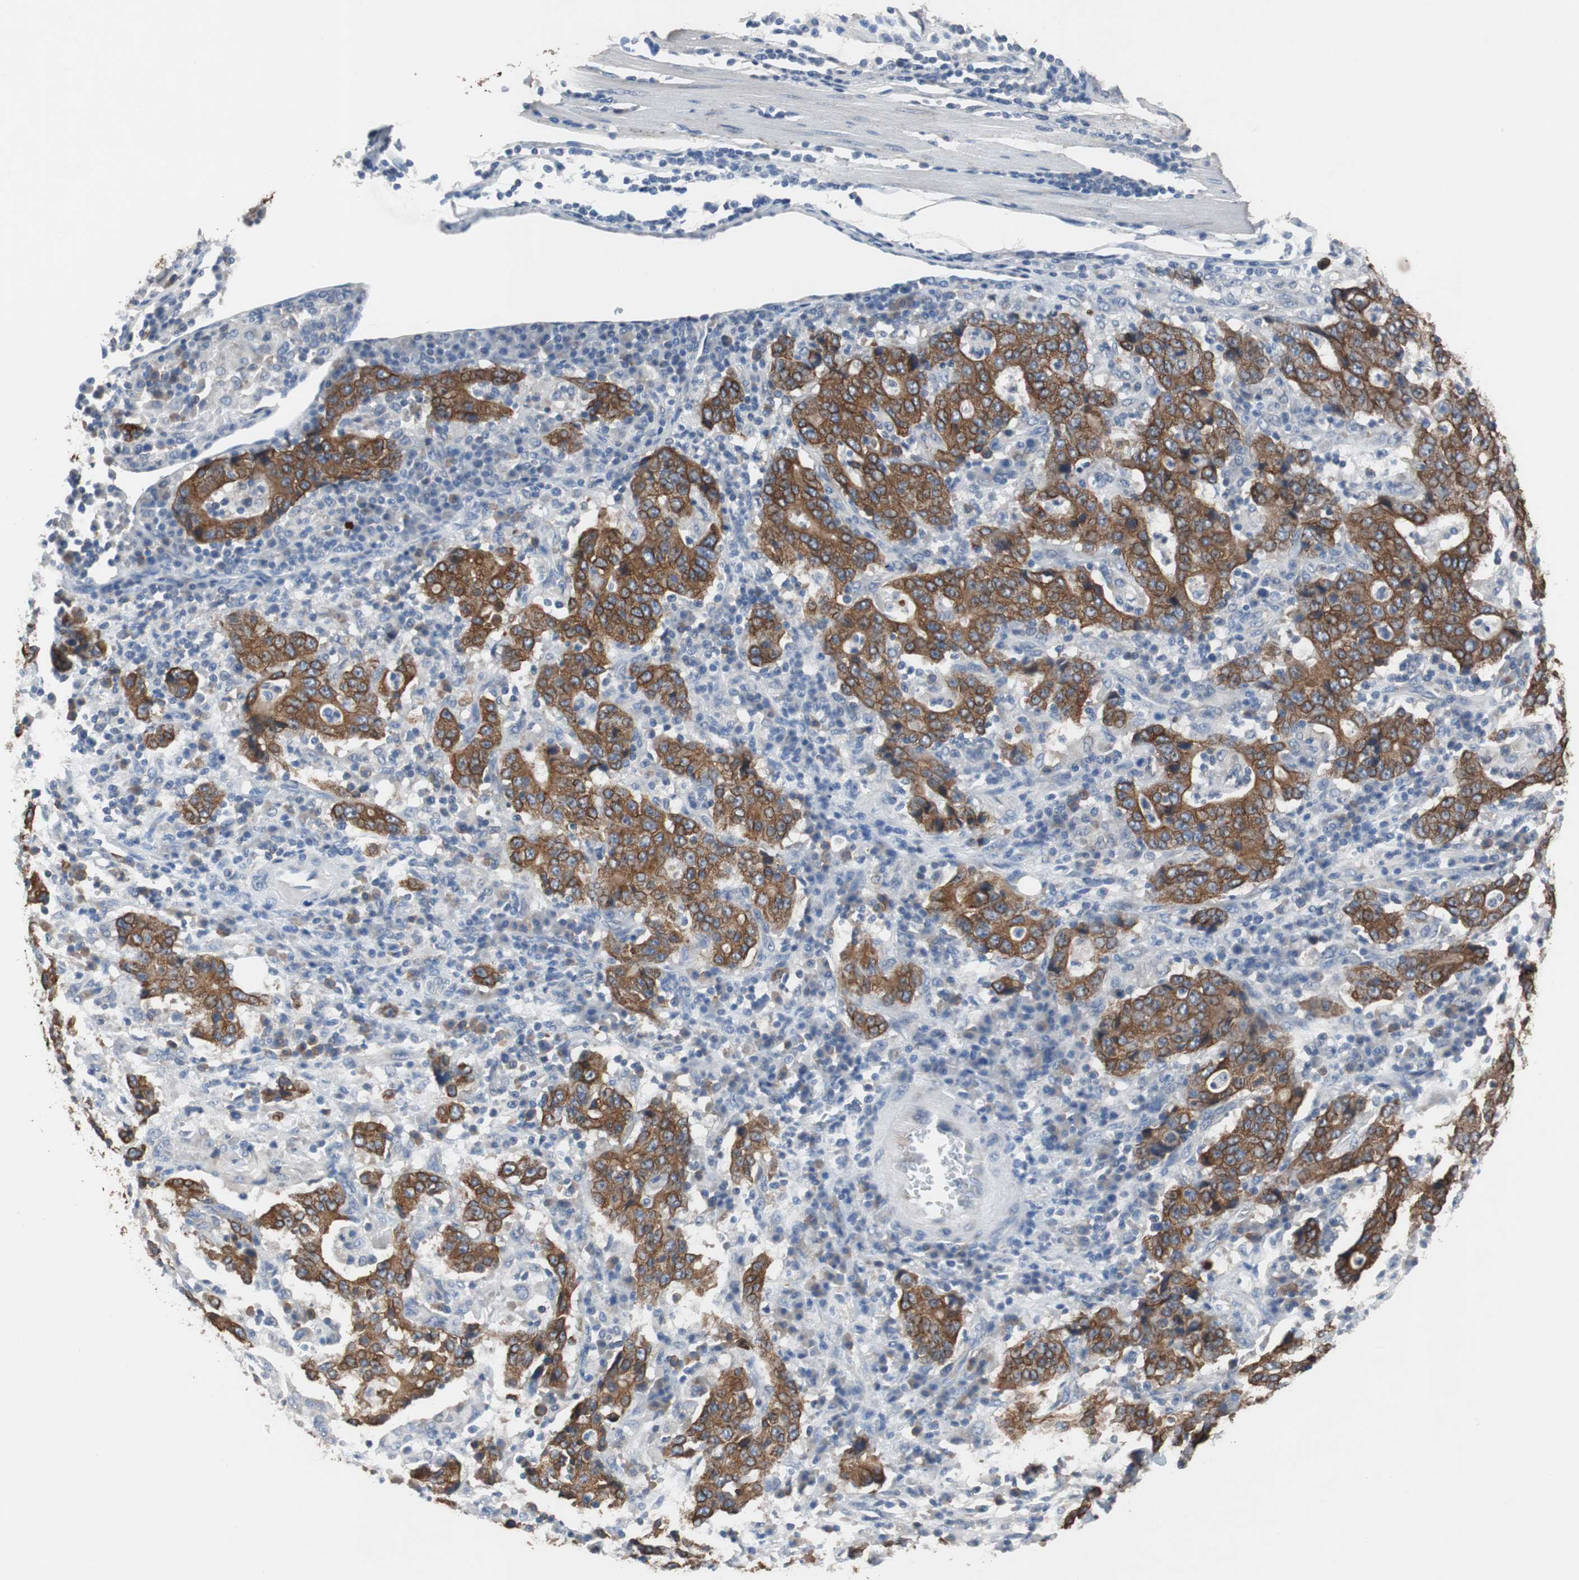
{"staining": {"intensity": "strong", "quantity": ">75%", "location": "cytoplasmic/membranous"}, "tissue": "stomach cancer", "cell_type": "Tumor cells", "image_type": "cancer", "snomed": [{"axis": "morphology", "description": "Normal tissue, NOS"}, {"axis": "morphology", "description": "Adenocarcinoma, NOS"}, {"axis": "topography", "description": "Stomach, upper"}, {"axis": "topography", "description": "Stomach"}], "caption": "The photomicrograph reveals staining of adenocarcinoma (stomach), revealing strong cytoplasmic/membranous protein expression (brown color) within tumor cells.", "gene": "USP10", "patient": {"sex": "male", "age": 59}}